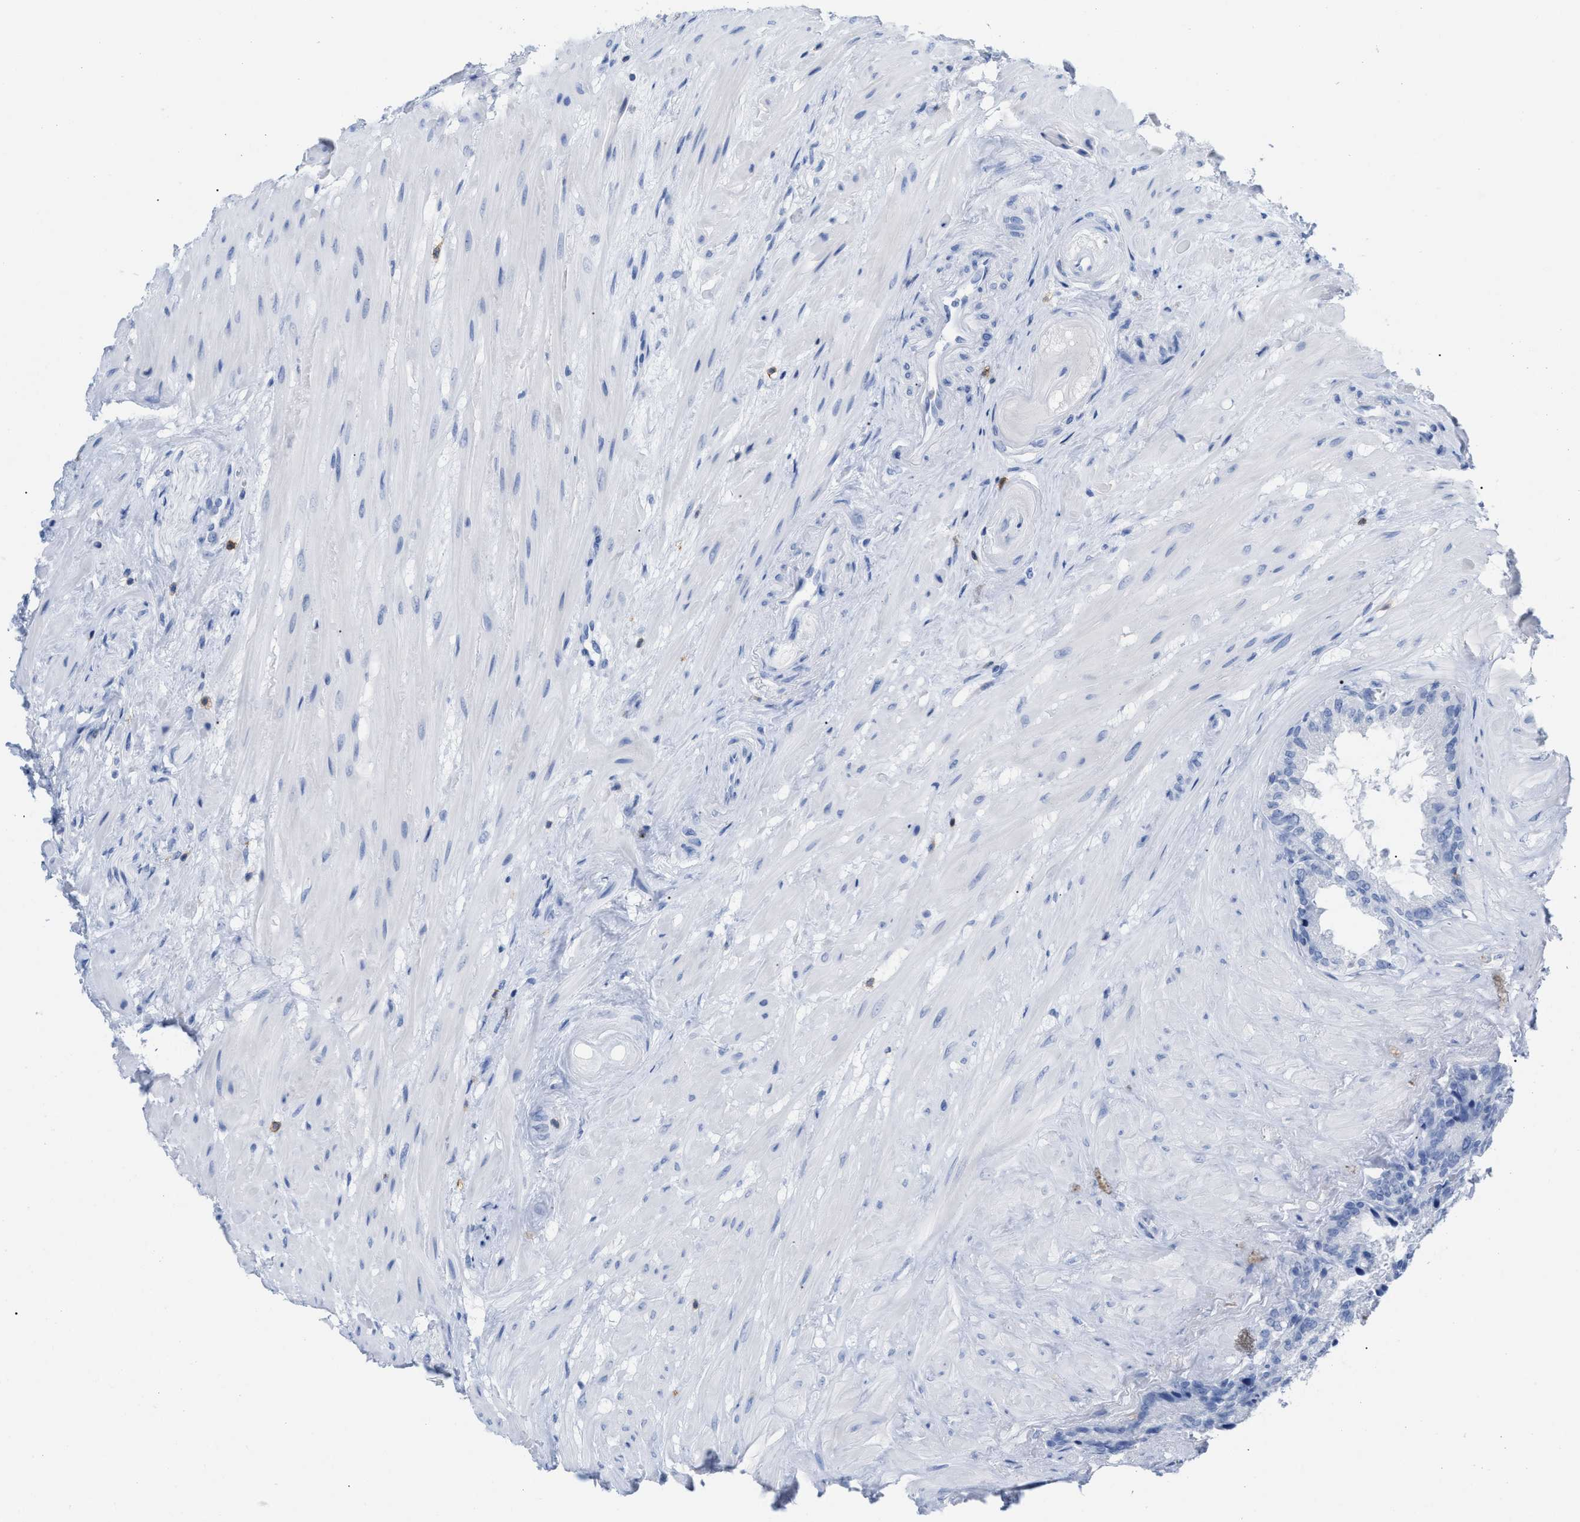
{"staining": {"intensity": "negative", "quantity": "none", "location": "none"}, "tissue": "seminal vesicle", "cell_type": "Glandular cells", "image_type": "normal", "snomed": [{"axis": "morphology", "description": "Normal tissue, NOS"}, {"axis": "topography", "description": "Seminal veicle"}], "caption": "This histopathology image is of unremarkable seminal vesicle stained with IHC to label a protein in brown with the nuclei are counter-stained blue. There is no positivity in glandular cells.", "gene": "CD5", "patient": {"sex": "male", "age": 46}}